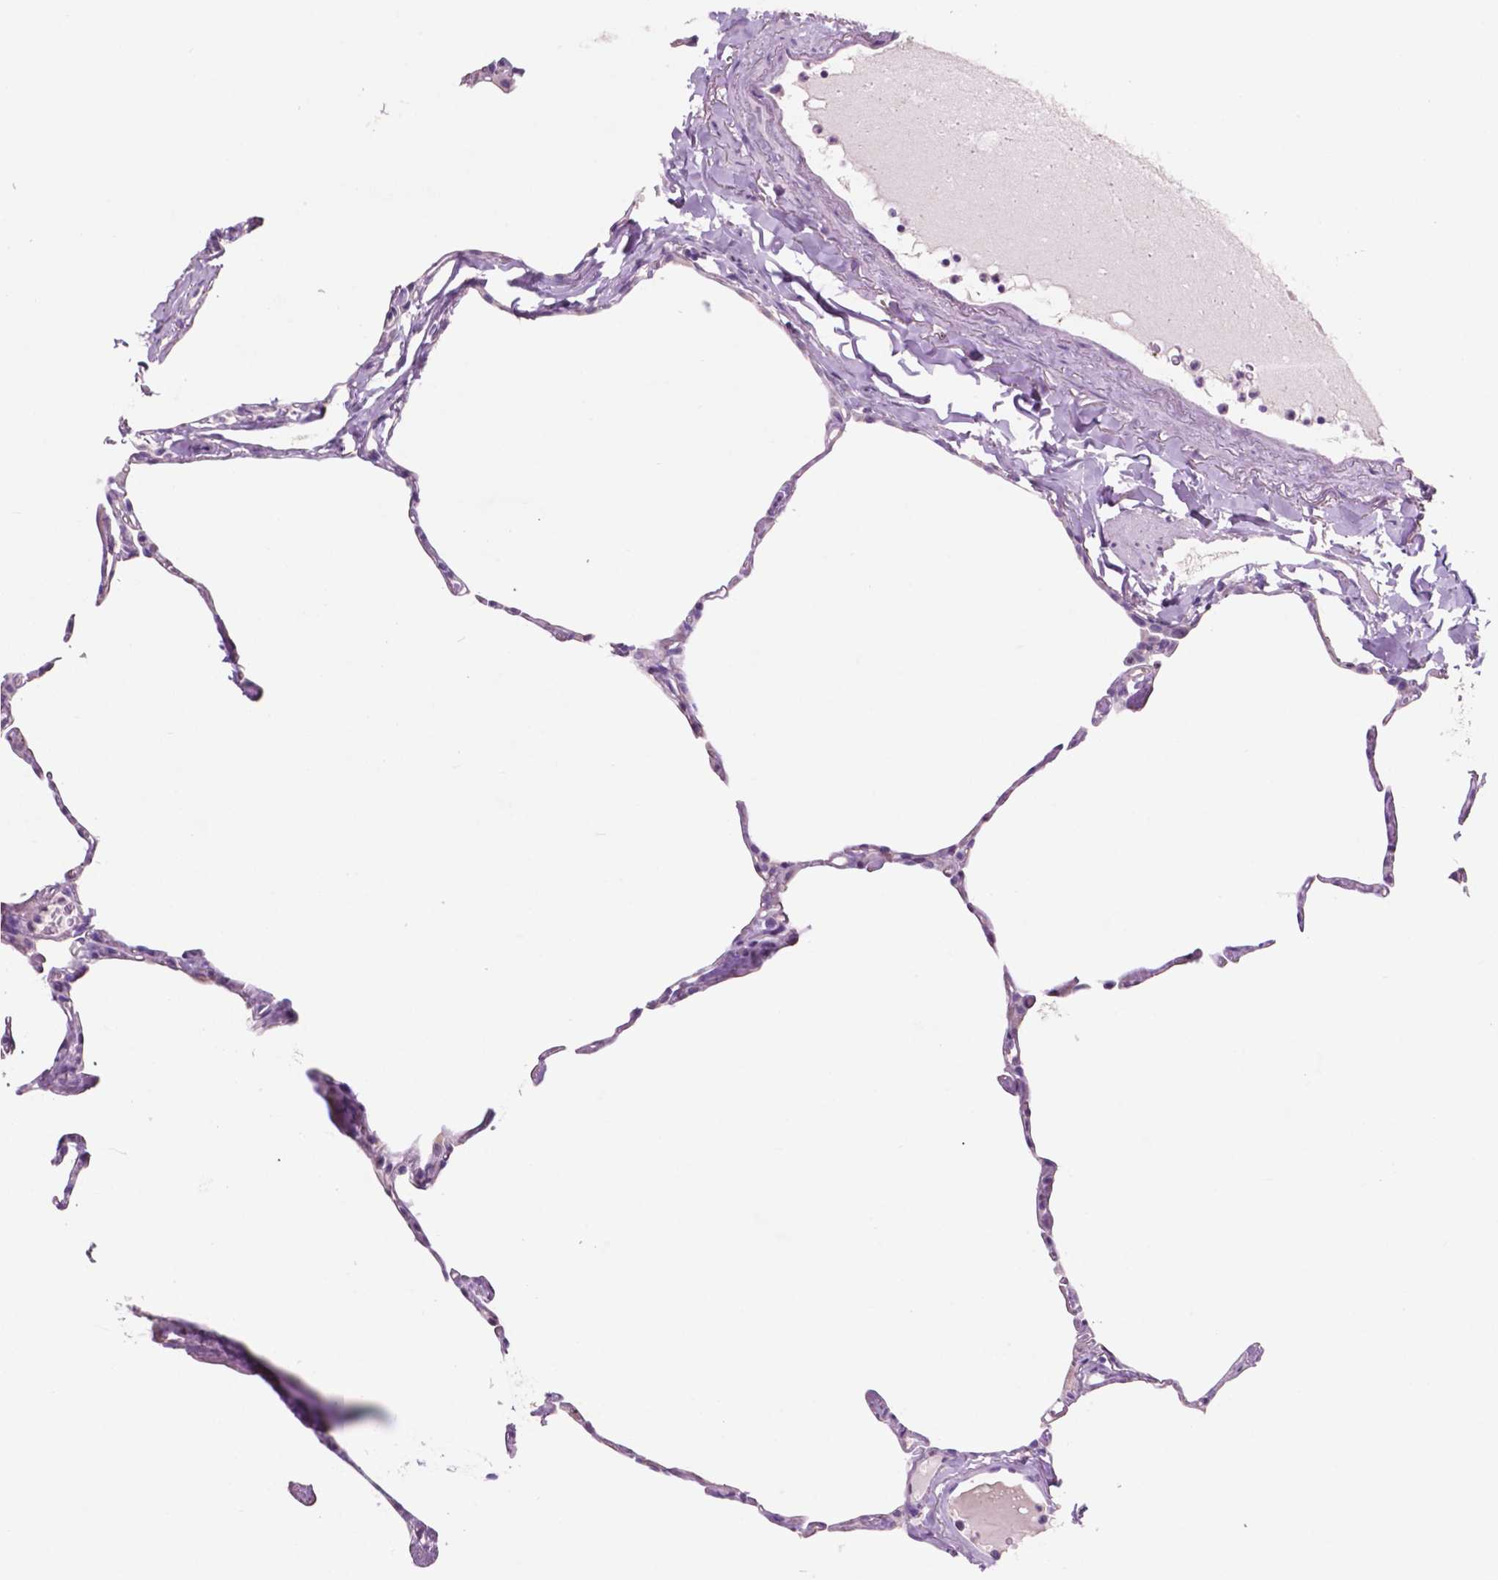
{"staining": {"intensity": "negative", "quantity": "none", "location": "none"}, "tissue": "lung", "cell_type": "Alveolar cells", "image_type": "normal", "snomed": [{"axis": "morphology", "description": "Normal tissue, NOS"}, {"axis": "topography", "description": "Lung"}], "caption": "Immunohistochemical staining of unremarkable human lung reveals no significant expression in alveolar cells. (Immunohistochemistry (ihc), brightfield microscopy, high magnification).", "gene": "IDO1", "patient": {"sex": "male", "age": 65}}